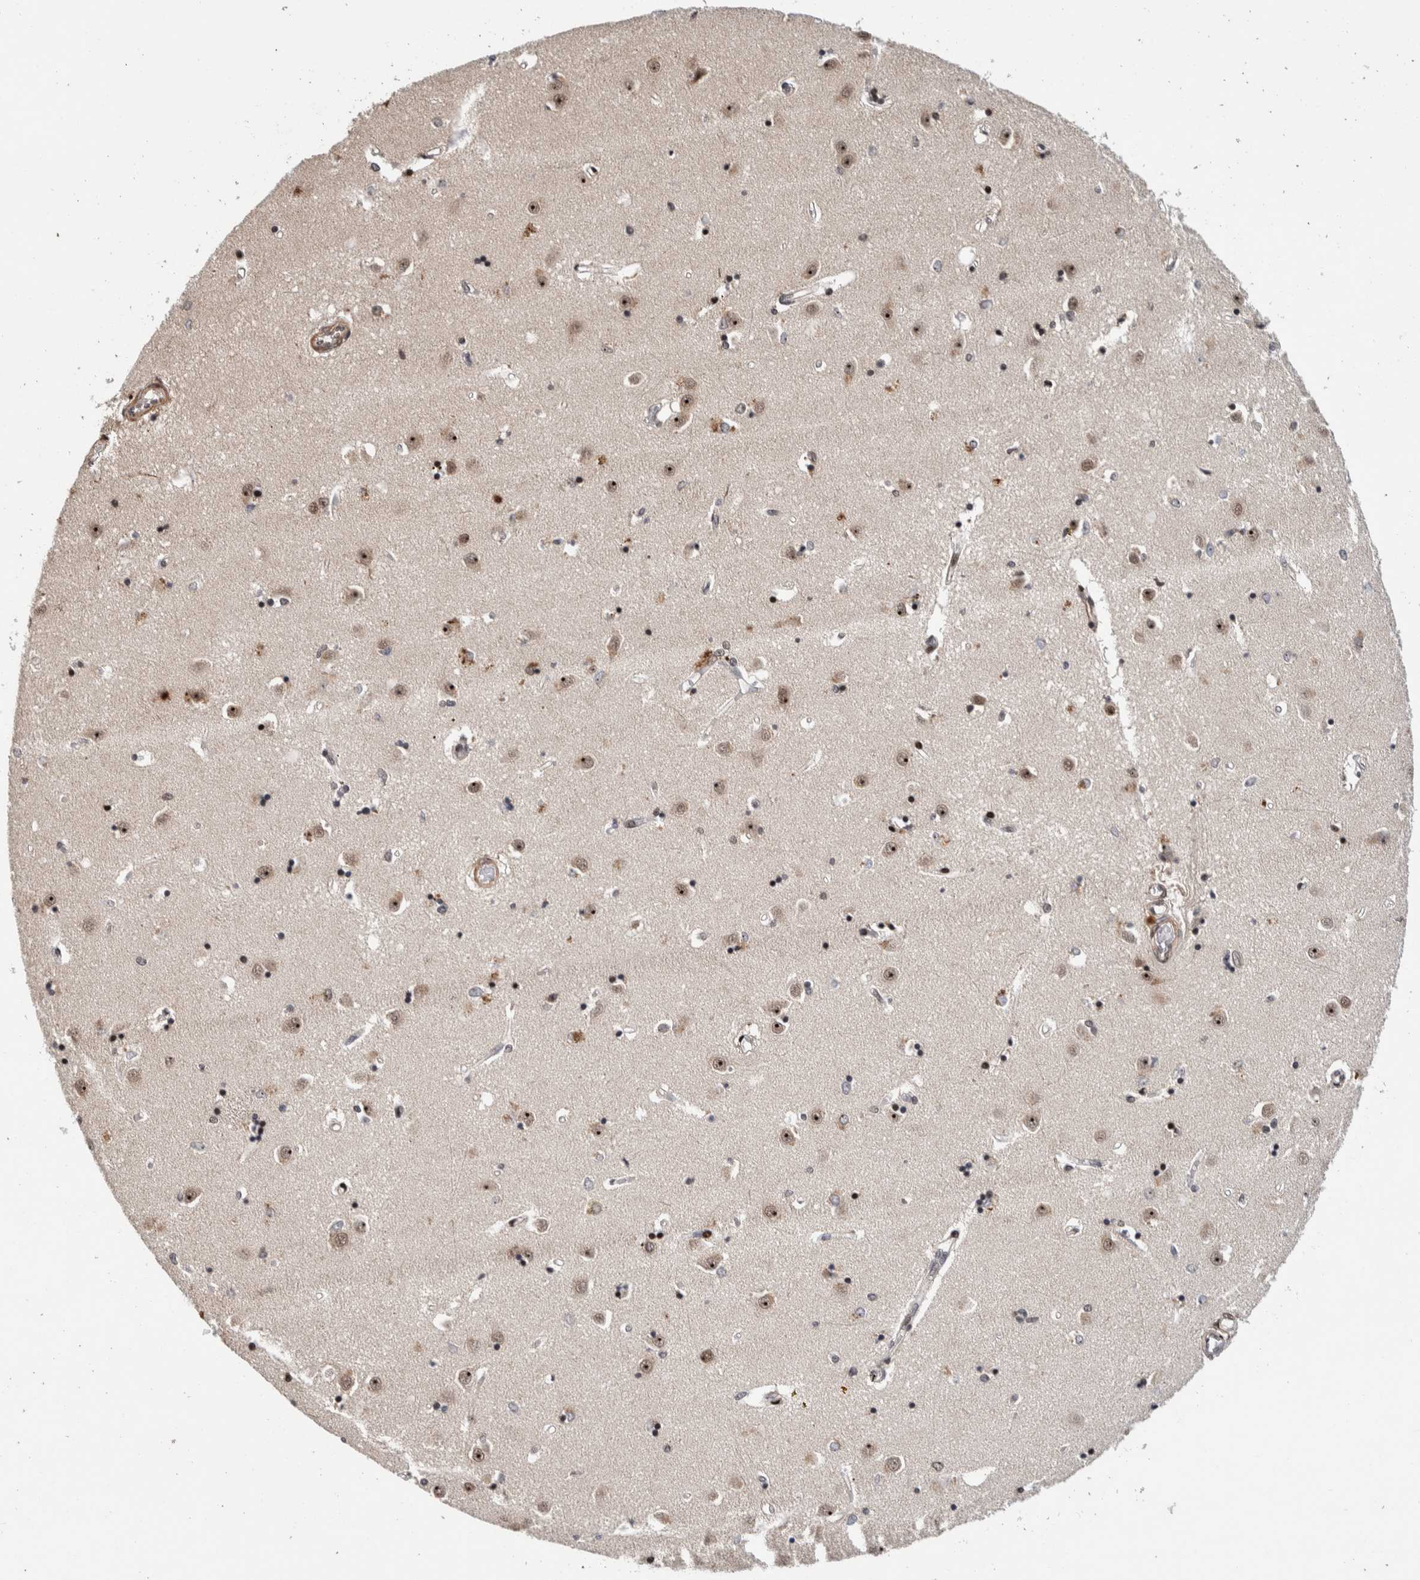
{"staining": {"intensity": "moderate", "quantity": ">75%", "location": "nuclear"}, "tissue": "caudate", "cell_type": "Glial cells", "image_type": "normal", "snomed": [{"axis": "morphology", "description": "Normal tissue, NOS"}, {"axis": "topography", "description": "Lateral ventricle wall"}], "caption": "Immunohistochemistry (IHC) of unremarkable caudate shows medium levels of moderate nuclear staining in approximately >75% of glial cells.", "gene": "CHD4", "patient": {"sex": "male", "age": 45}}